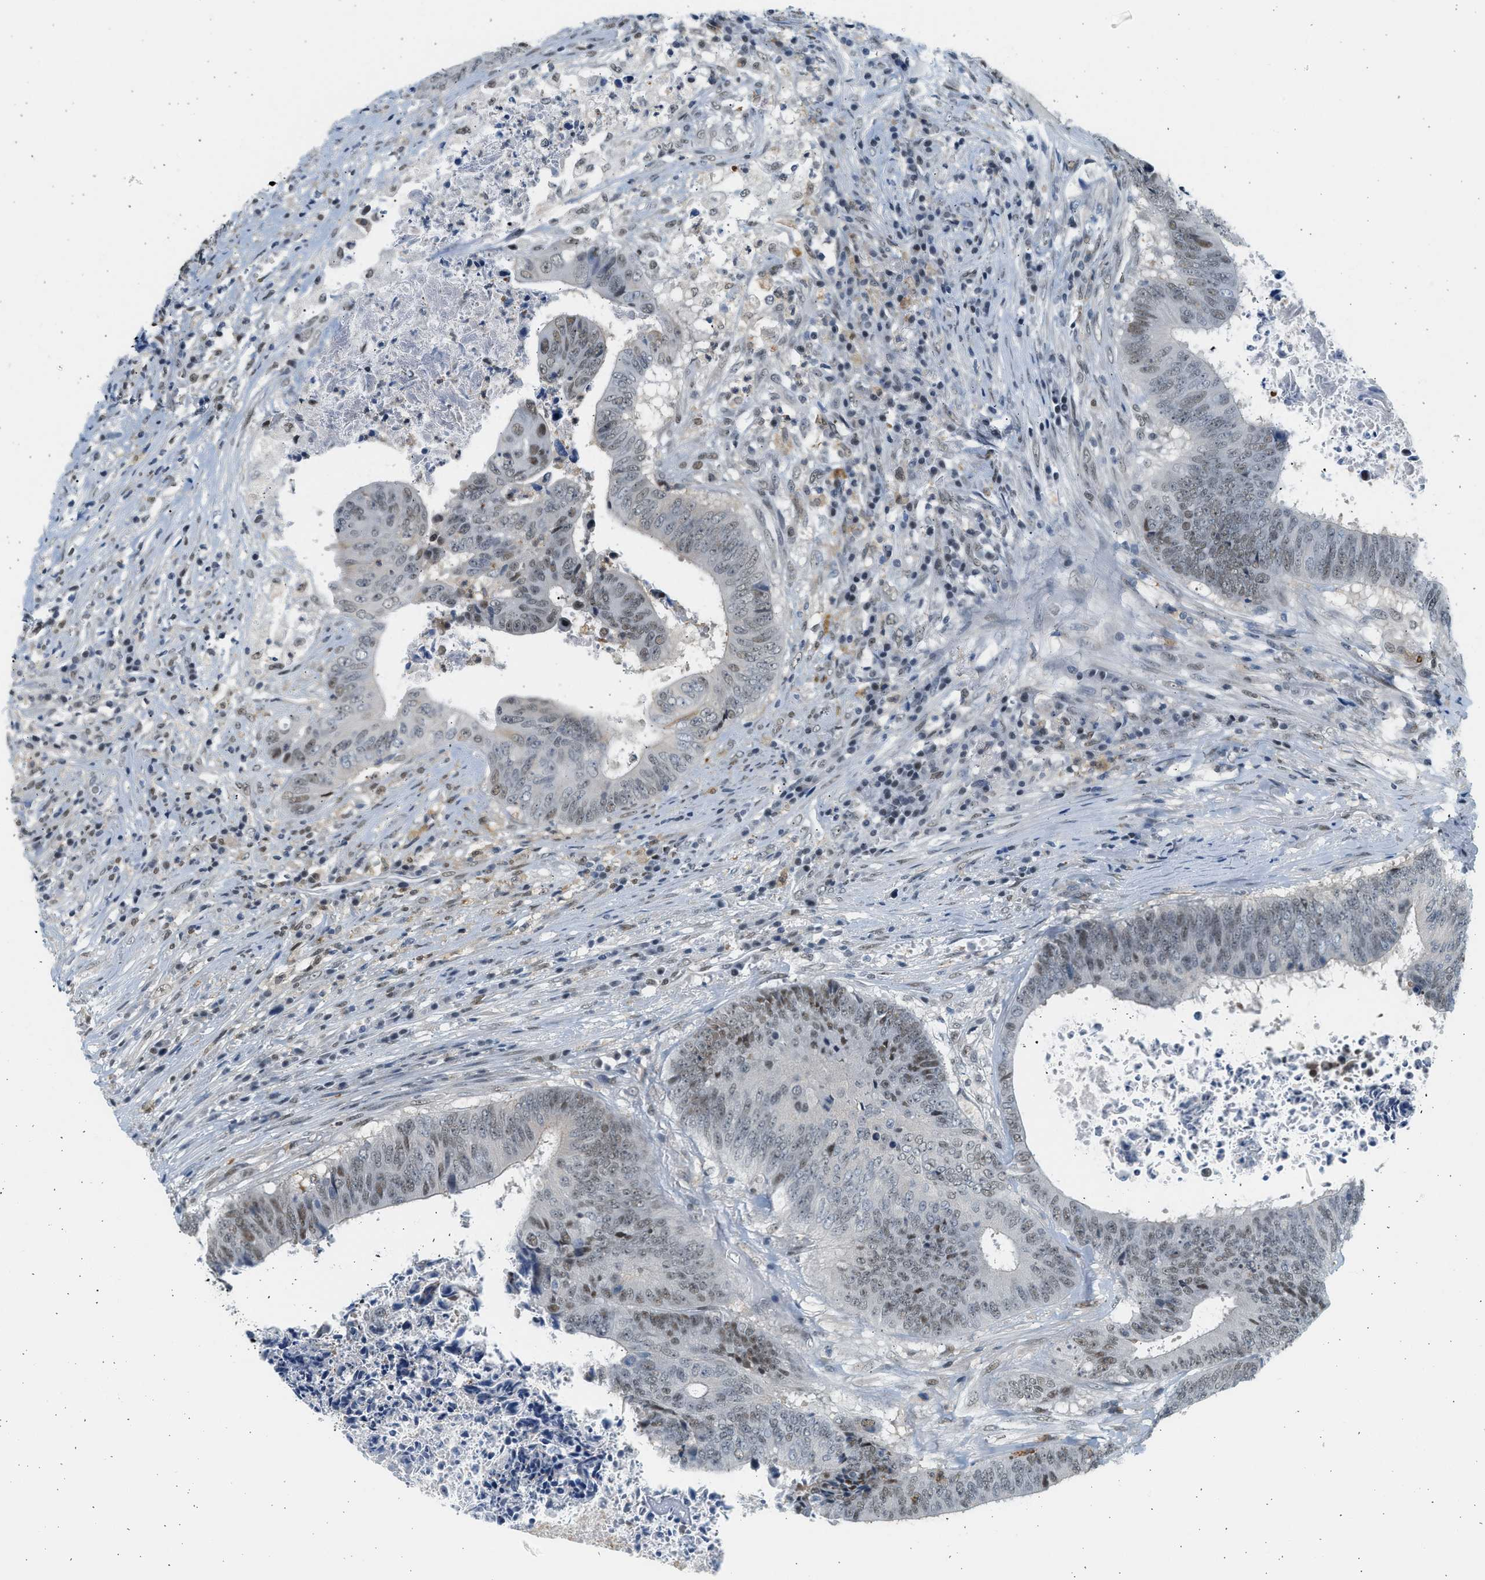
{"staining": {"intensity": "weak", "quantity": "<25%", "location": "nuclear"}, "tissue": "colorectal cancer", "cell_type": "Tumor cells", "image_type": "cancer", "snomed": [{"axis": "morphology", "description": "Adenocarcinoma, NOS"}, {"axis": "topography", "description": "Rectum"}], "caption": "Human colorectal adenocarcinoma stained for a protein using immunohistochemistry (IHC) demonstrates no positivity in tumor cells.", "gene": "HIPK1", "patient": {"sex": "male", "age": 72}}